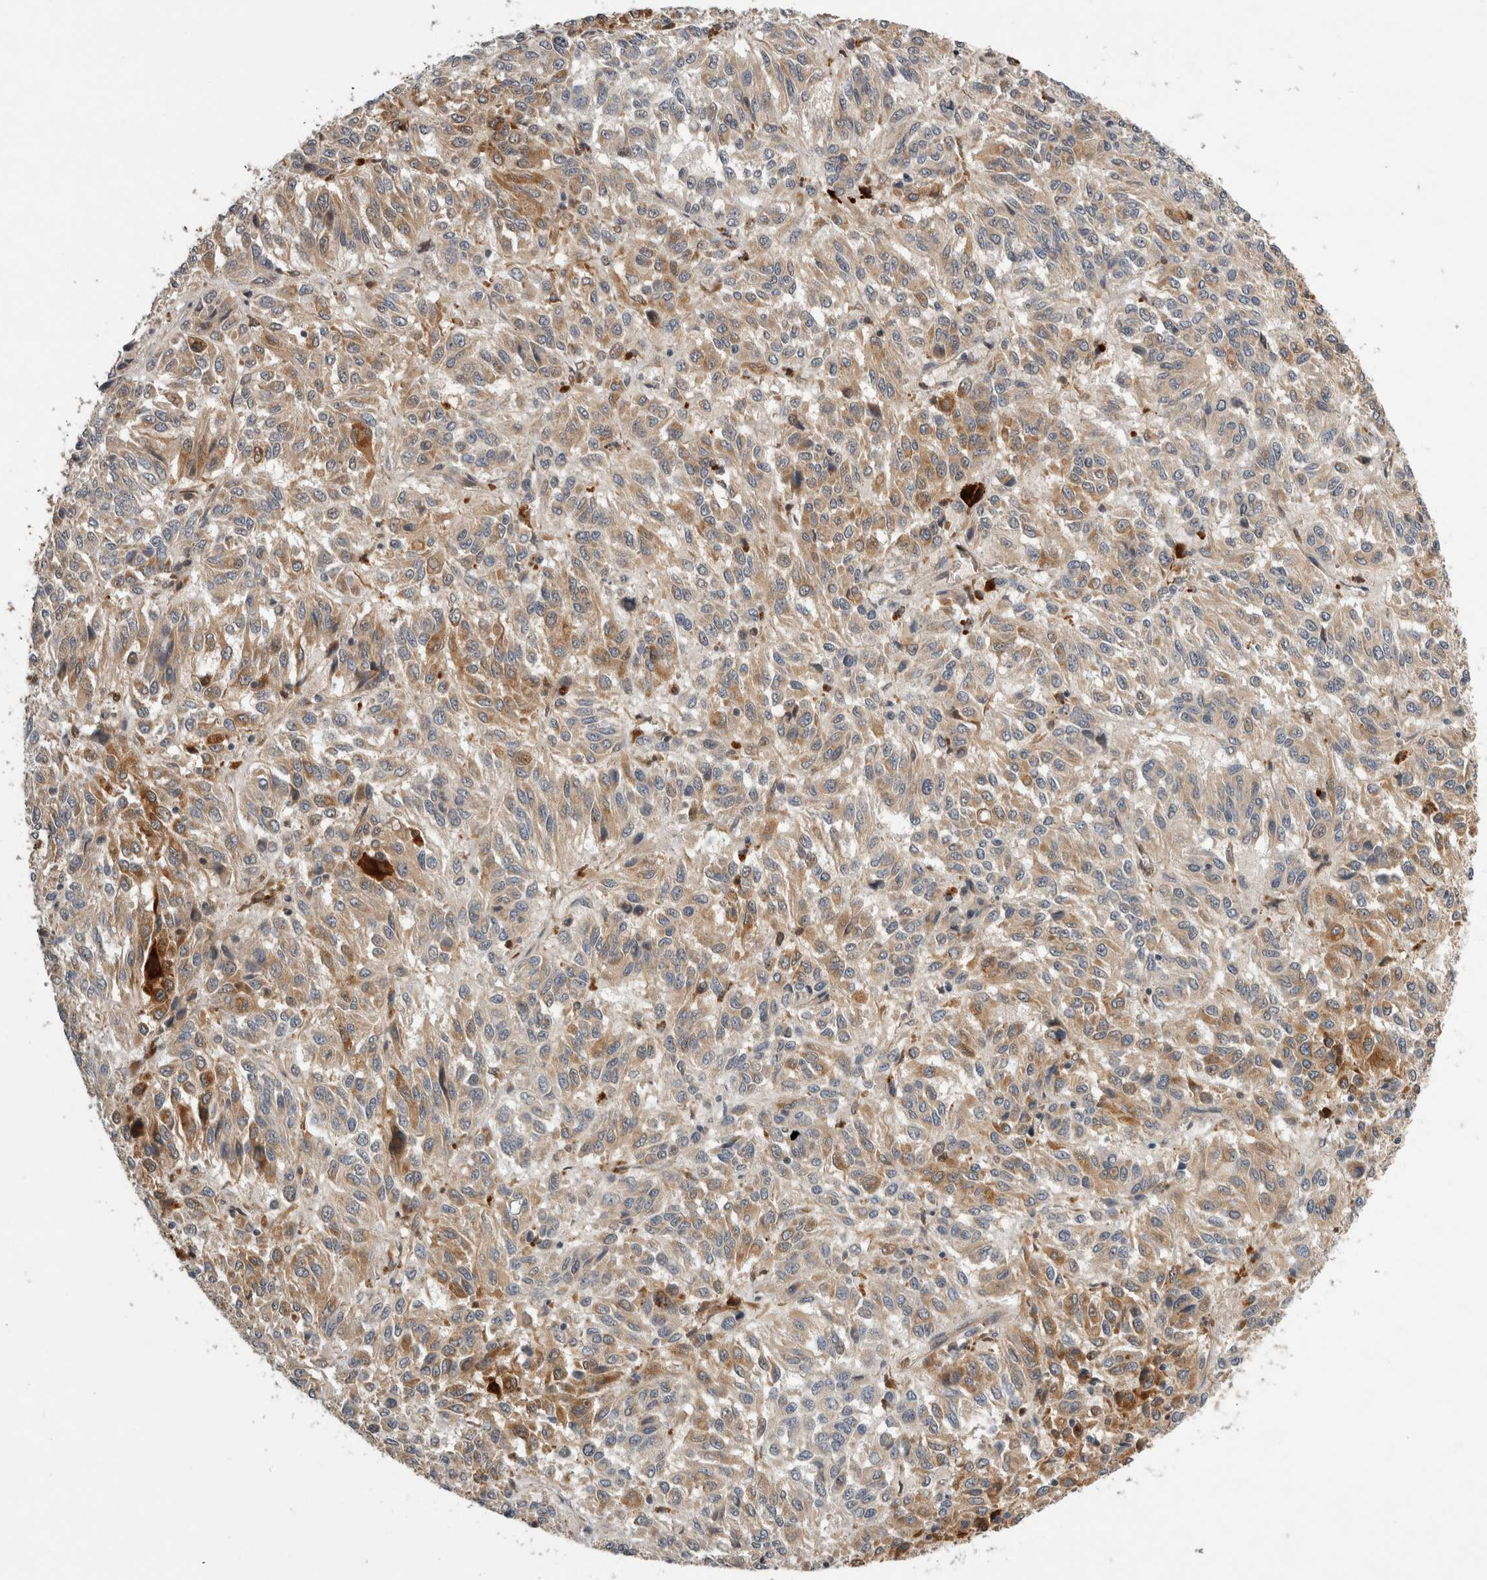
{"staining": {"intensity": "moderate", "quantity": "25%-75%", "location": "cytoplasmic/membranous"}, "tissue": "melanoma", "cell_type": "Tumor cells", "image_type": "cancer", "snomed": [{"axis": "morphology", "description": "Malignant melanoma, Metastatic site"}, {"axis": "topography", "description": "Lung"}], "caption": "High-magnification brightfield microscopy of melanoma stained with DAB (brown) and counterstained with hematoxylin (blue). tumor cells exhibit moderate cytoplasmic/membranous positivity is present in about25%-75% of cells.", "gene": "APOL2", "patient": {"sex": "male", "age": 64}}